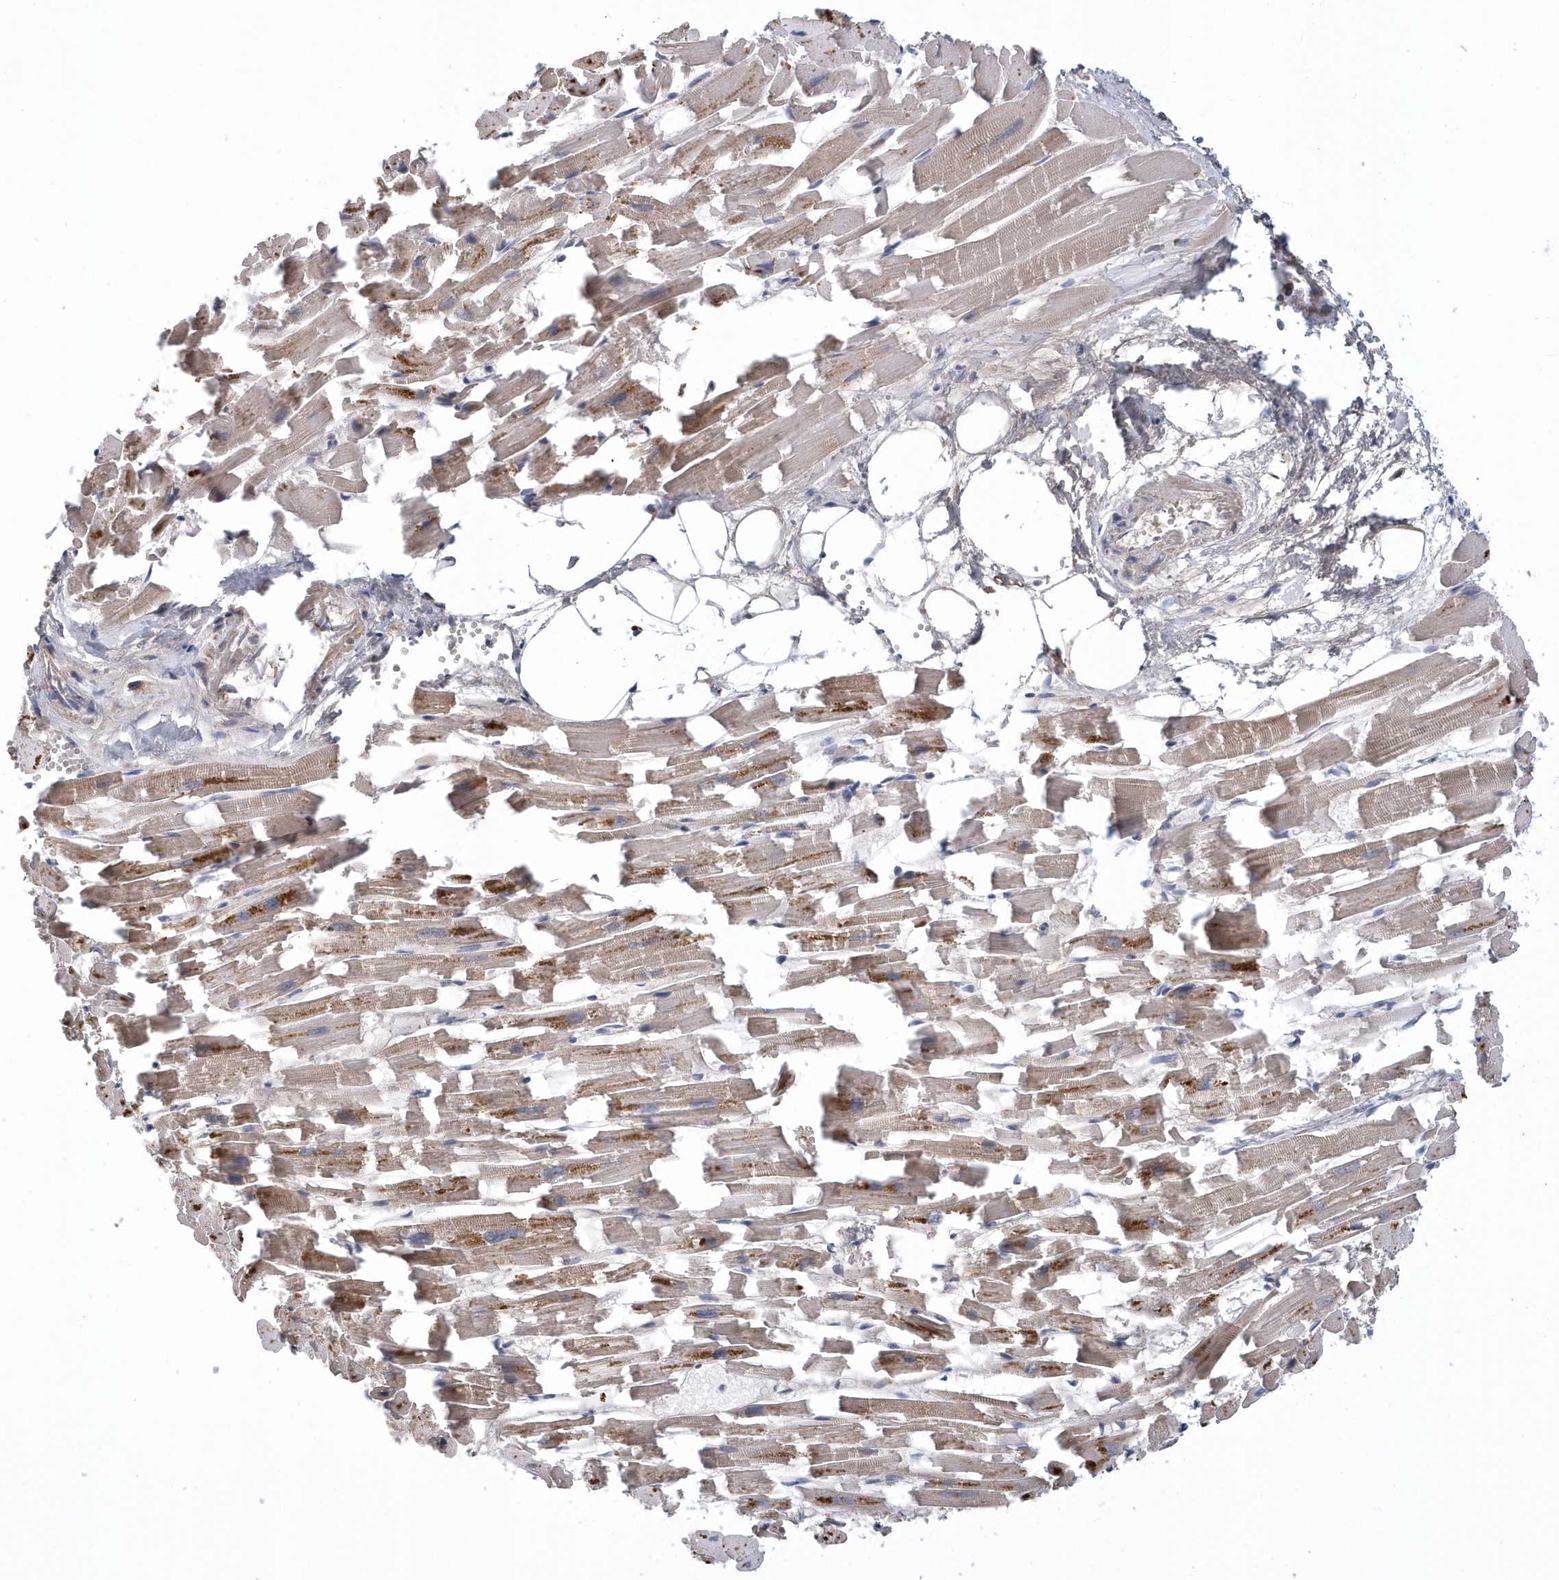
{"staining": {"intensity": "moderate", "quantity": "25%-75%", "location": "cytoplasmic/membranous"}, "tissue": "heart muscle", "cell_type": "Cardiomyocytes", "image_type": "normal", "snomed": [{"axis": "morphology", "description": "Normal tissue, NOS"}, {"axis": "topography", "description": "Heart"}], "caption": "Moderate cytoplasmic/membranous expression for a protein is identified in approximately 25%-75% of cardiomyocytes of normal heart muscle using immunohistochemistry (IHC).", "gene": "VWA5B2", "patient": {"sex": "female", "age": 64}}